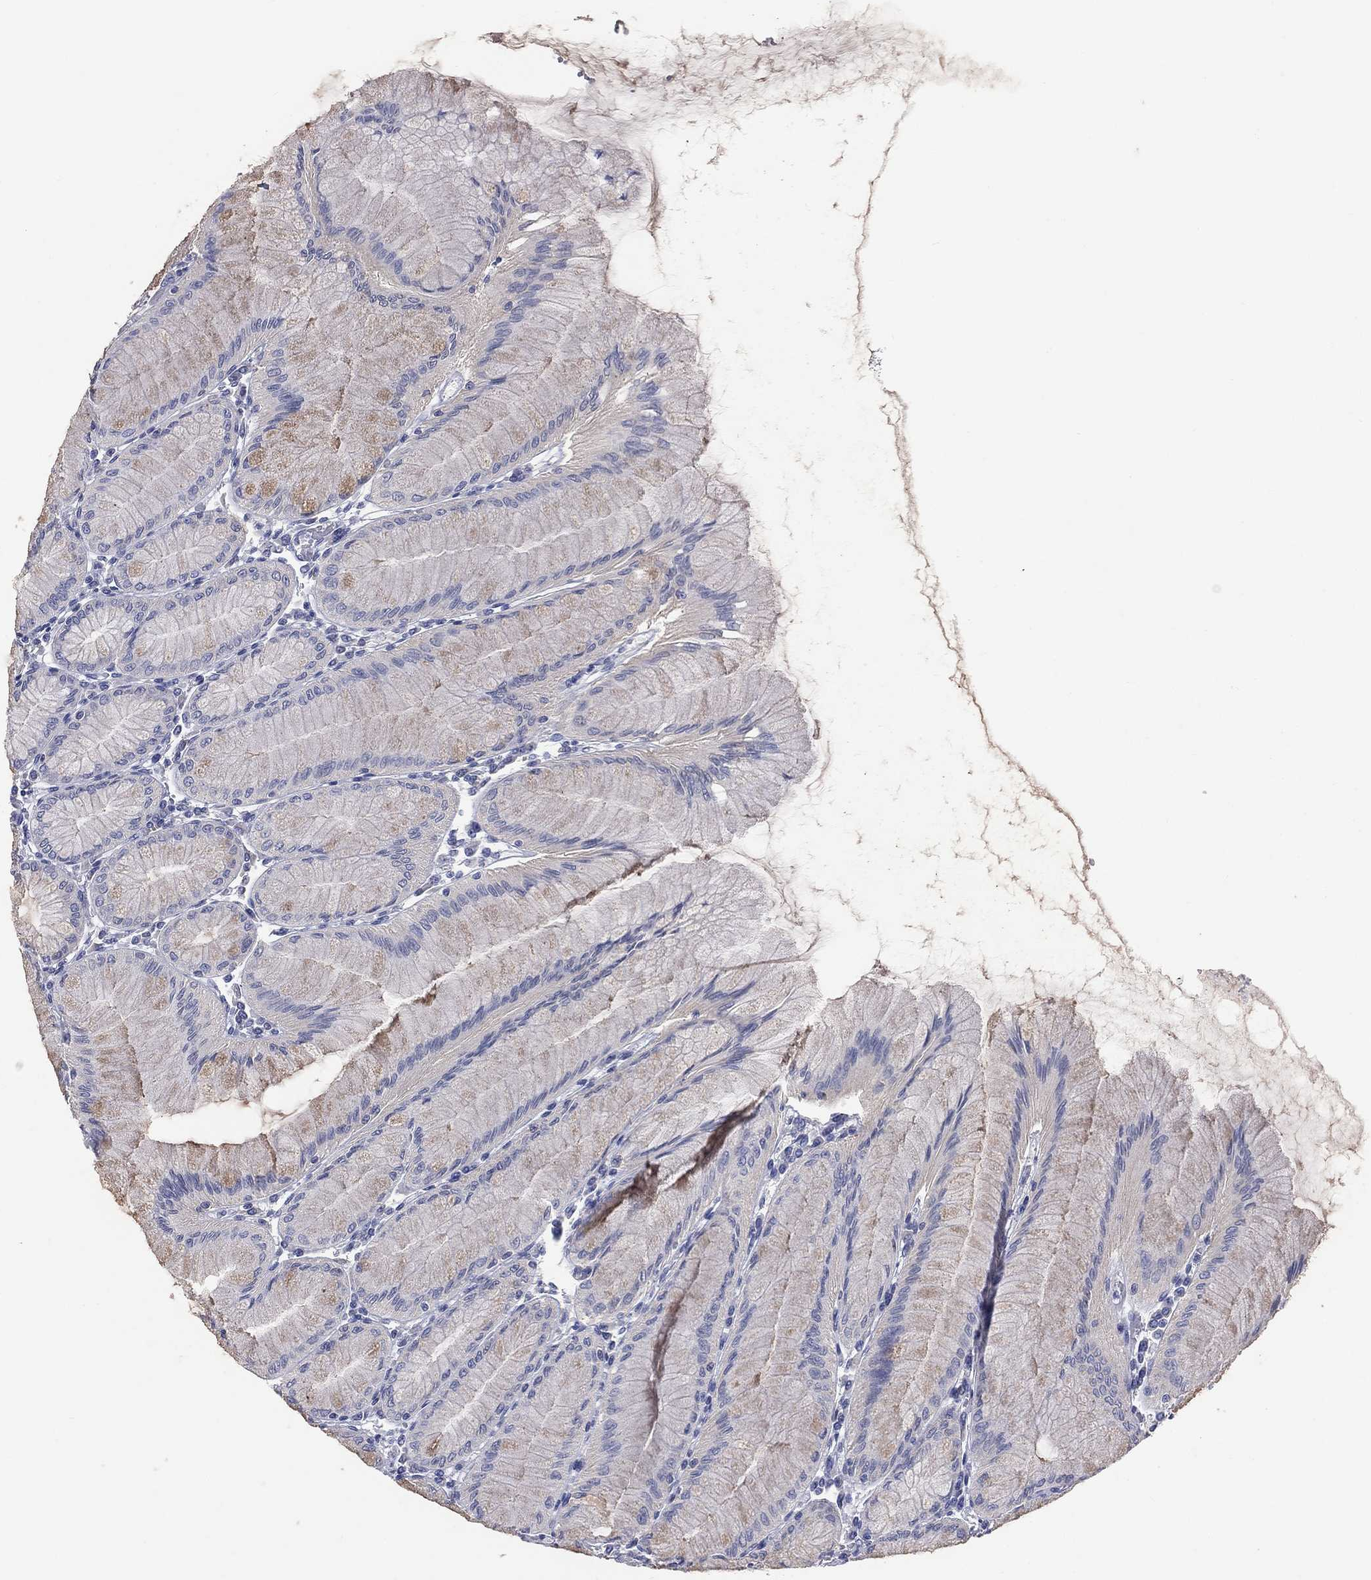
{"staining": {"intensity": "moderate", "quantity": "<25%", "location": "cytoplasmic/membranous"}, "tissue": "stomach", "cell_type": "Glandular cells", "image_type": "normal", "snomed": [{"axis": "morphology", "description": "Normal tissue, NOS"}, {"axis": "topography", "description": "Stomach"}], "caption": "DAB immunohistochemical staining of normal human stomach demonstrates moderate cytoplasmic/membranous protein expression in about <25% of glandular cells.", "gene": "STK31", "patient": {"sex": "female", "age": 57}}